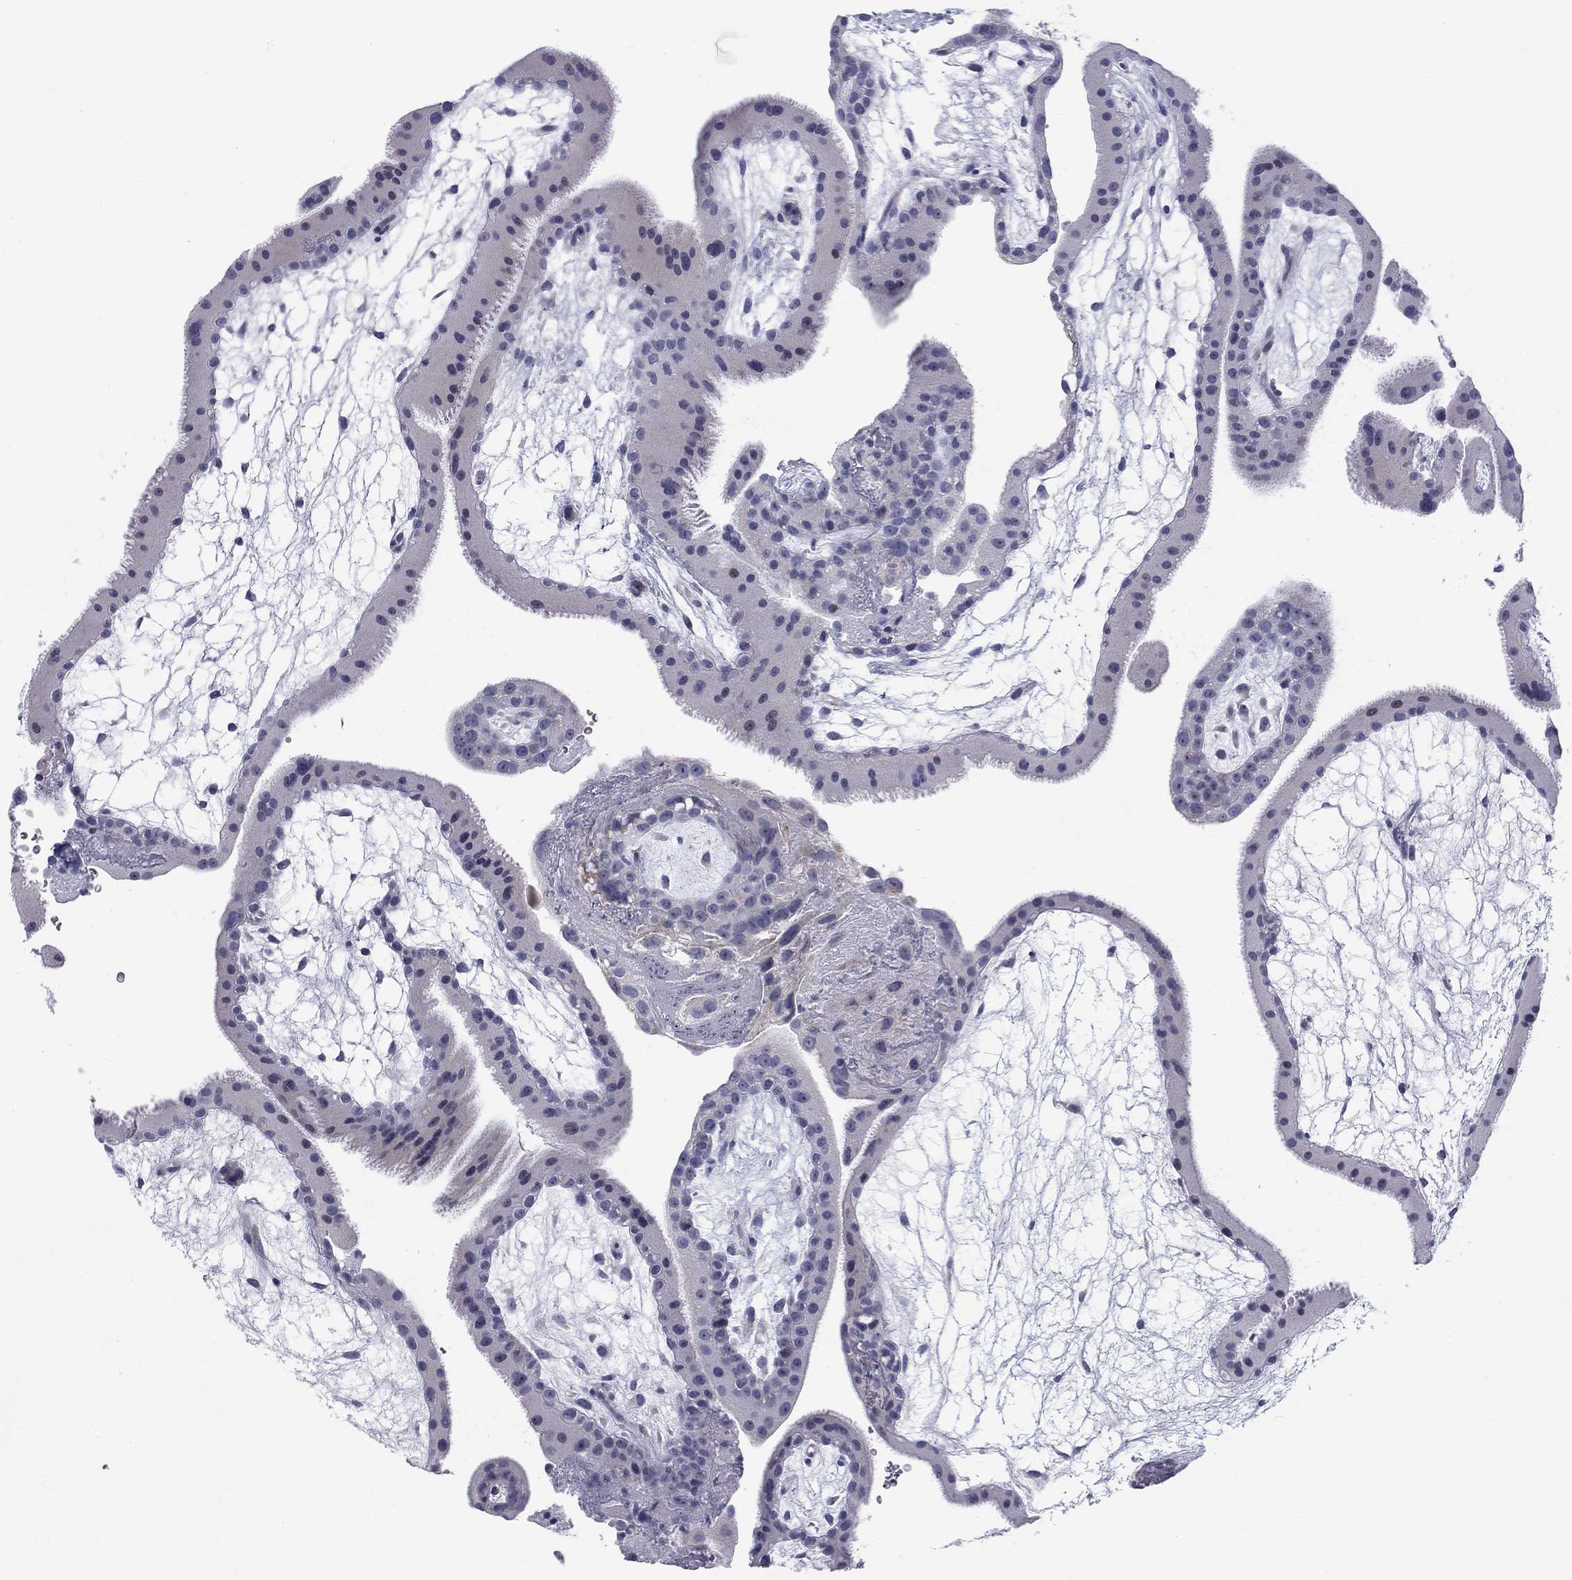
{"staining": {"intensity": "negative", "quantity": "none", "location": "none"}, "tissue": "placenta", "cell_type": "Decidual cells", "image_type": "normal", "snomed": [{"axis": "morphology", "description": "Normal tissue, NOS"}, {"axis": "topography", "description": "Placenta"}], "caption": "High magnification brightfield microscopy of unremarkable placenta stained with DAB (brown) and counterstained with hematoxylin (blue): decidual cells show no significant expression. The staining is performed using DAB brown chromogen with nuclei counter-stained in using hematoxylin.", "gene": "PRPH", "patient": {"sex": "female", "age": 19}}